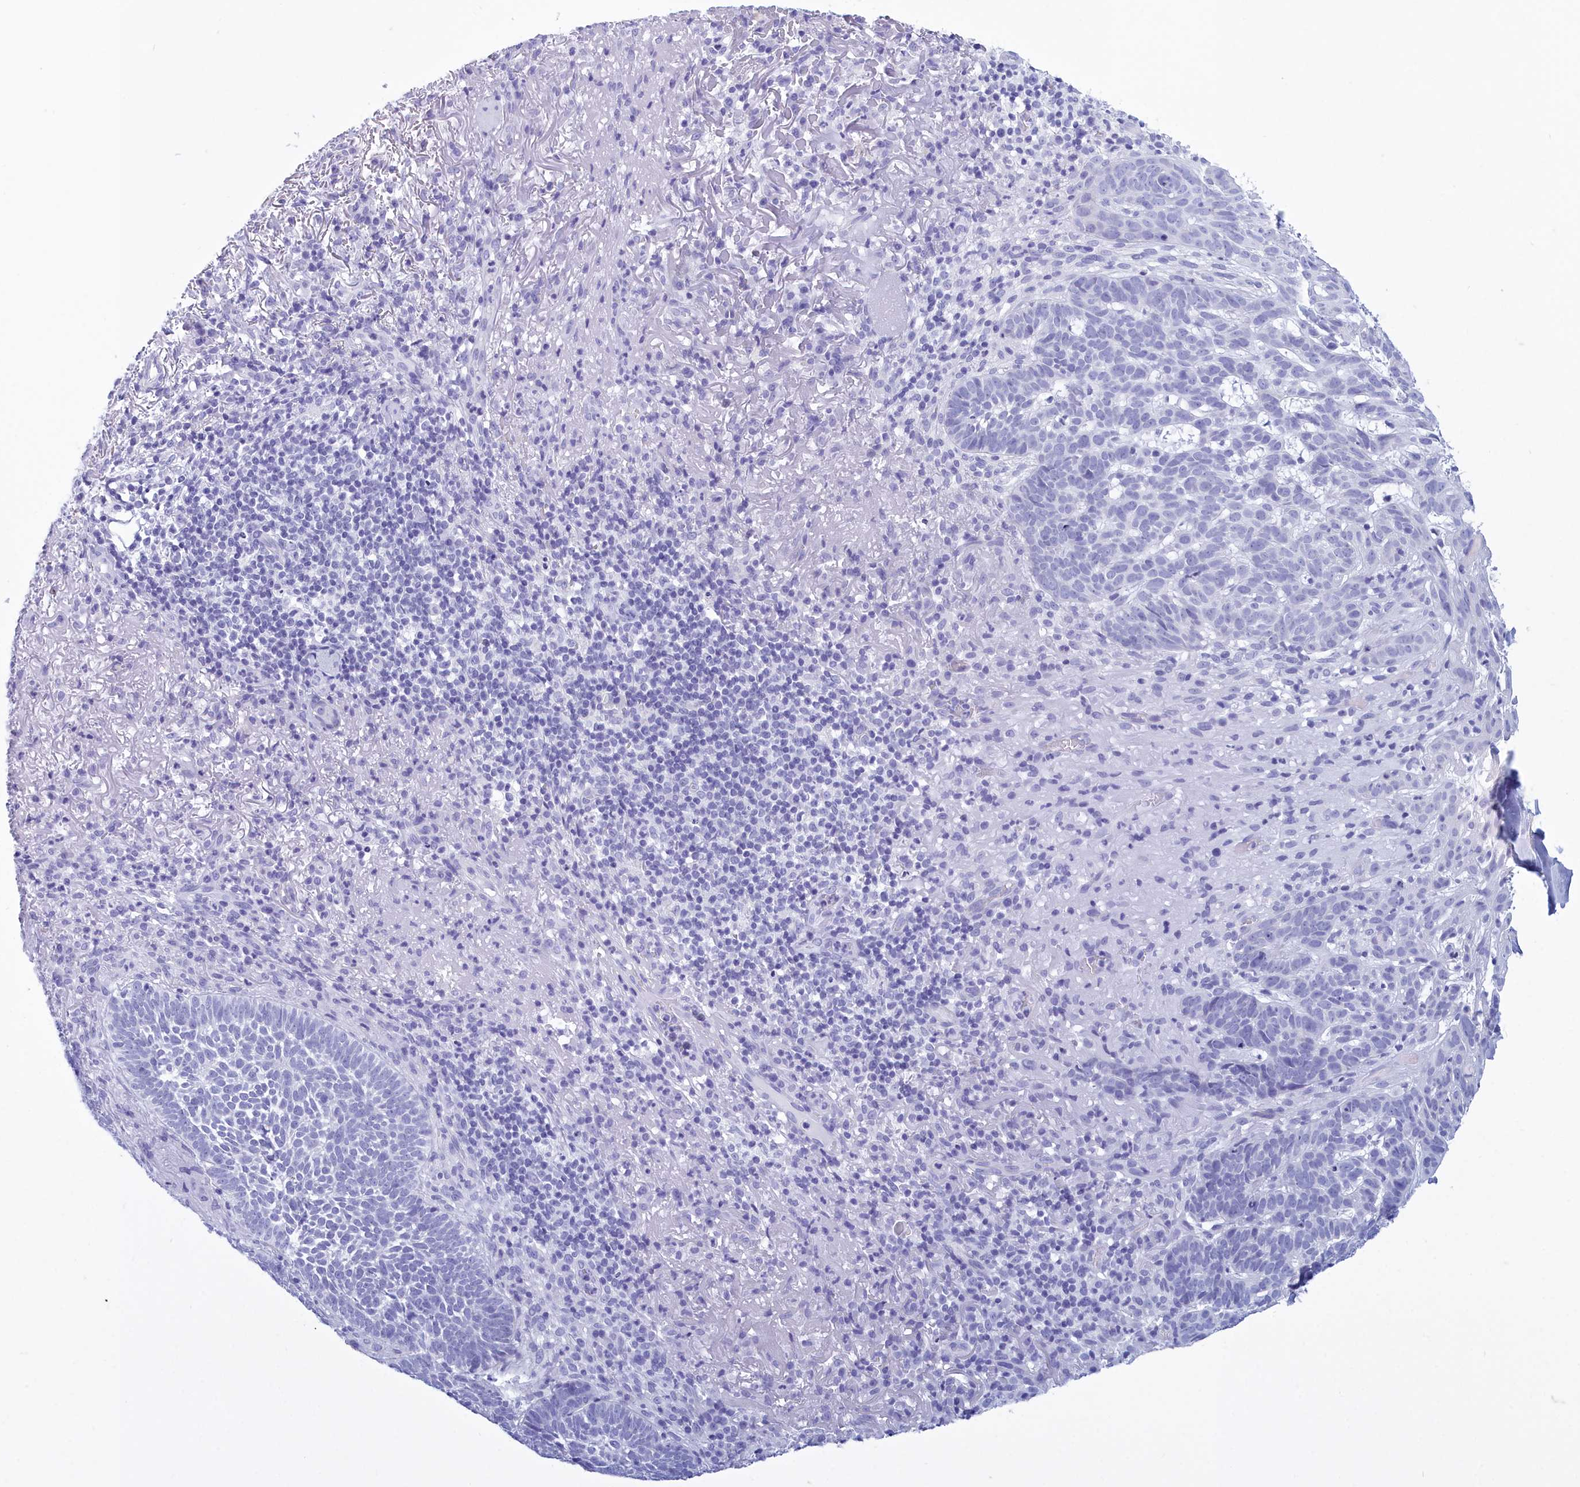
{"staining": {"intensity": "negative", "quantity": "none", "location": "none"}, "tissue": "skin cancer", "cell_type": "Tumor cells", "image_type": "cancer", "snomed": [{"axis": "morphology", "description": "Basal cell carcinoma"}, {"axis": "topography", "description": "Skin"}], "caption": "Image shows no protein staining in tumor cells of skin cancer (basal cell carcinoma) tissue.", "gene": "TMEM97", "patient": {"sex": "female", "age": 78}}